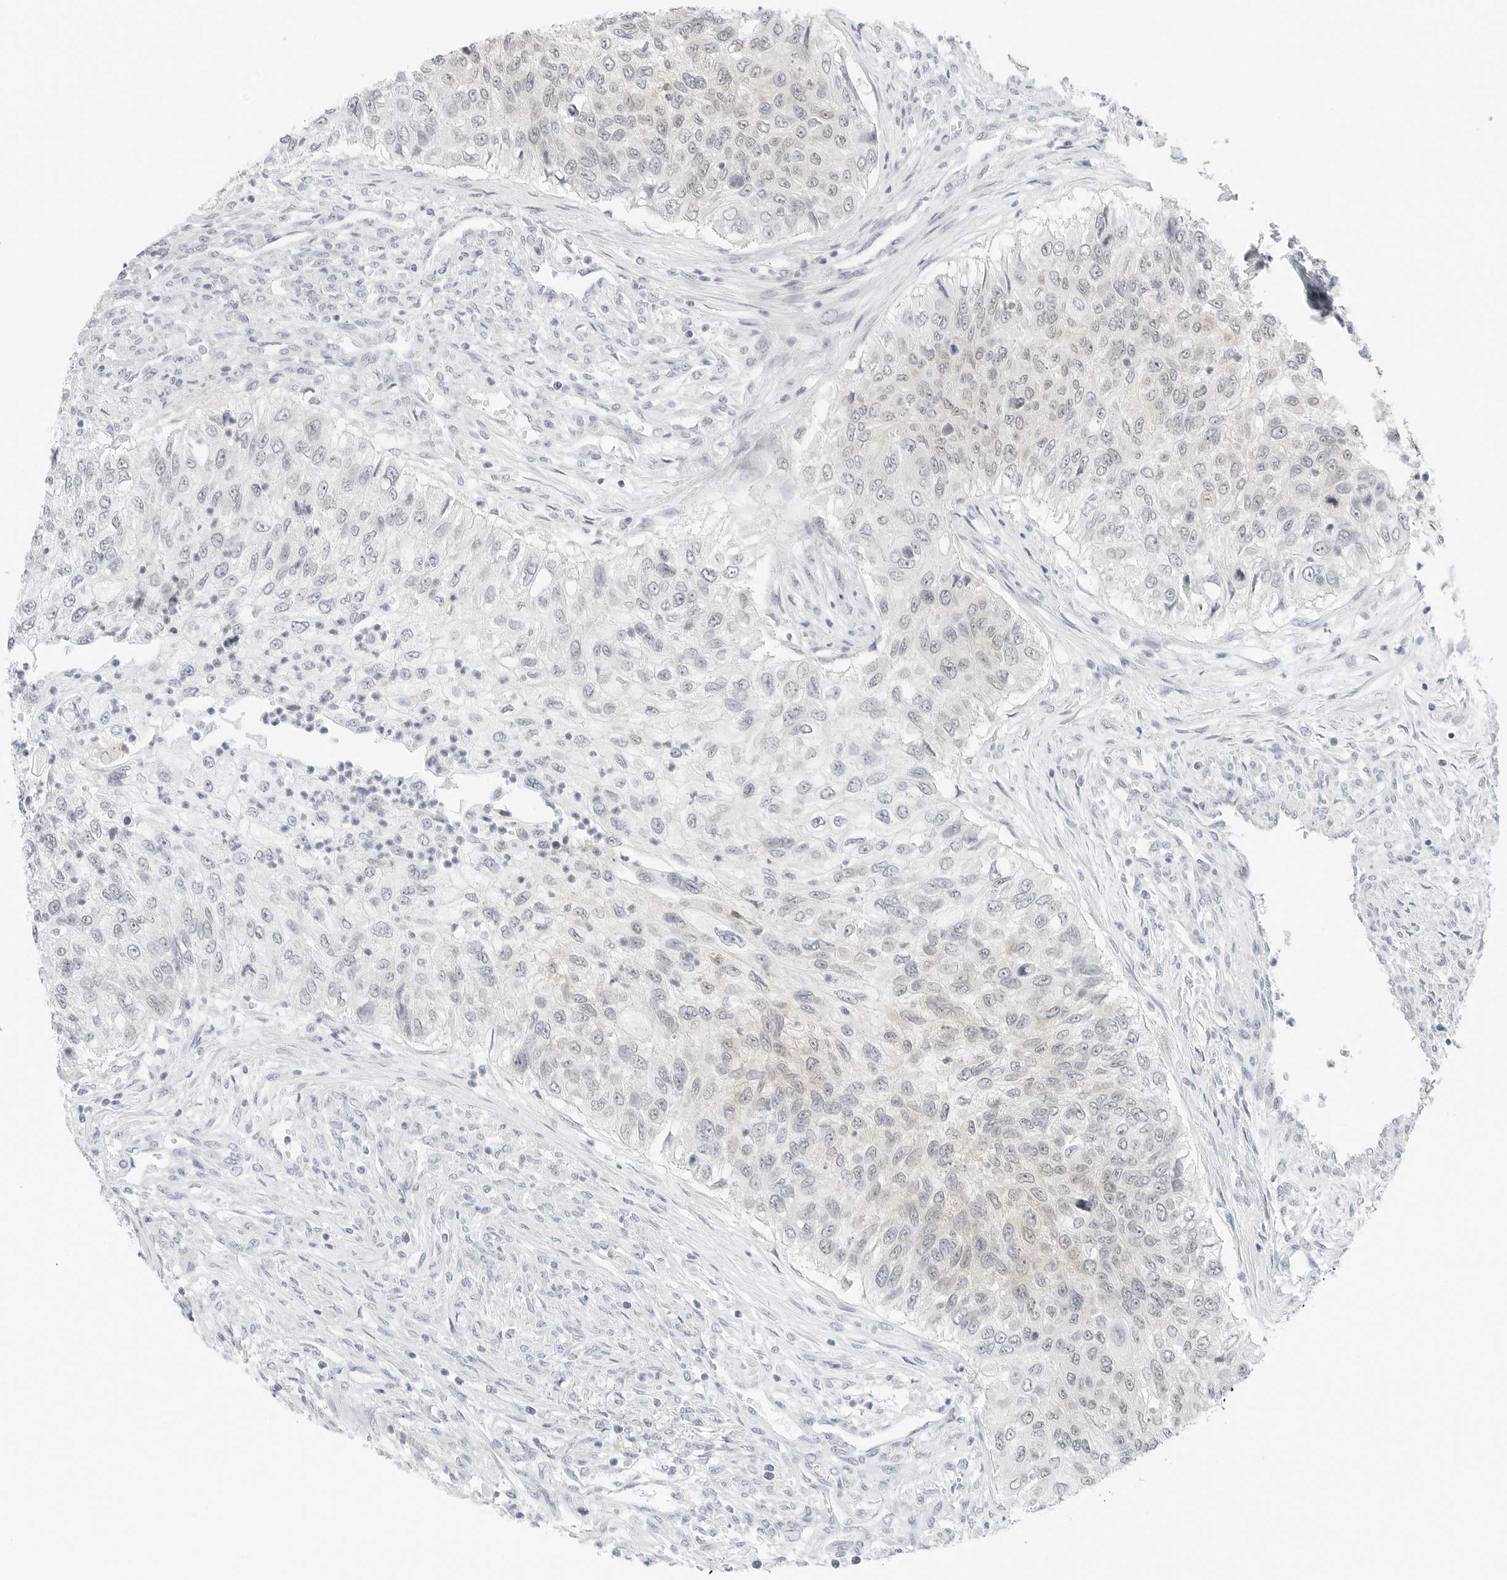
{"staining": {"intensity": "negative", "quantity": "none", "location": "none"}, "tissue": "urothelial cancer", "cell_type": "Tumor cells", "image_type": "cancer", "snomed": [{"axis": "morphology", "description": "Urothelial carcinoma, High grade"}, {"axis": "topography", "description": "Urinary bladder"}], "caption": "This is an immunohistochemistry (IHC) photomicrograph of high-grade urothelial carcinoma. There is no positivity in tumor cells.", "gene": "CCSAP", "patient": {"sex": "female", "age": 60}}